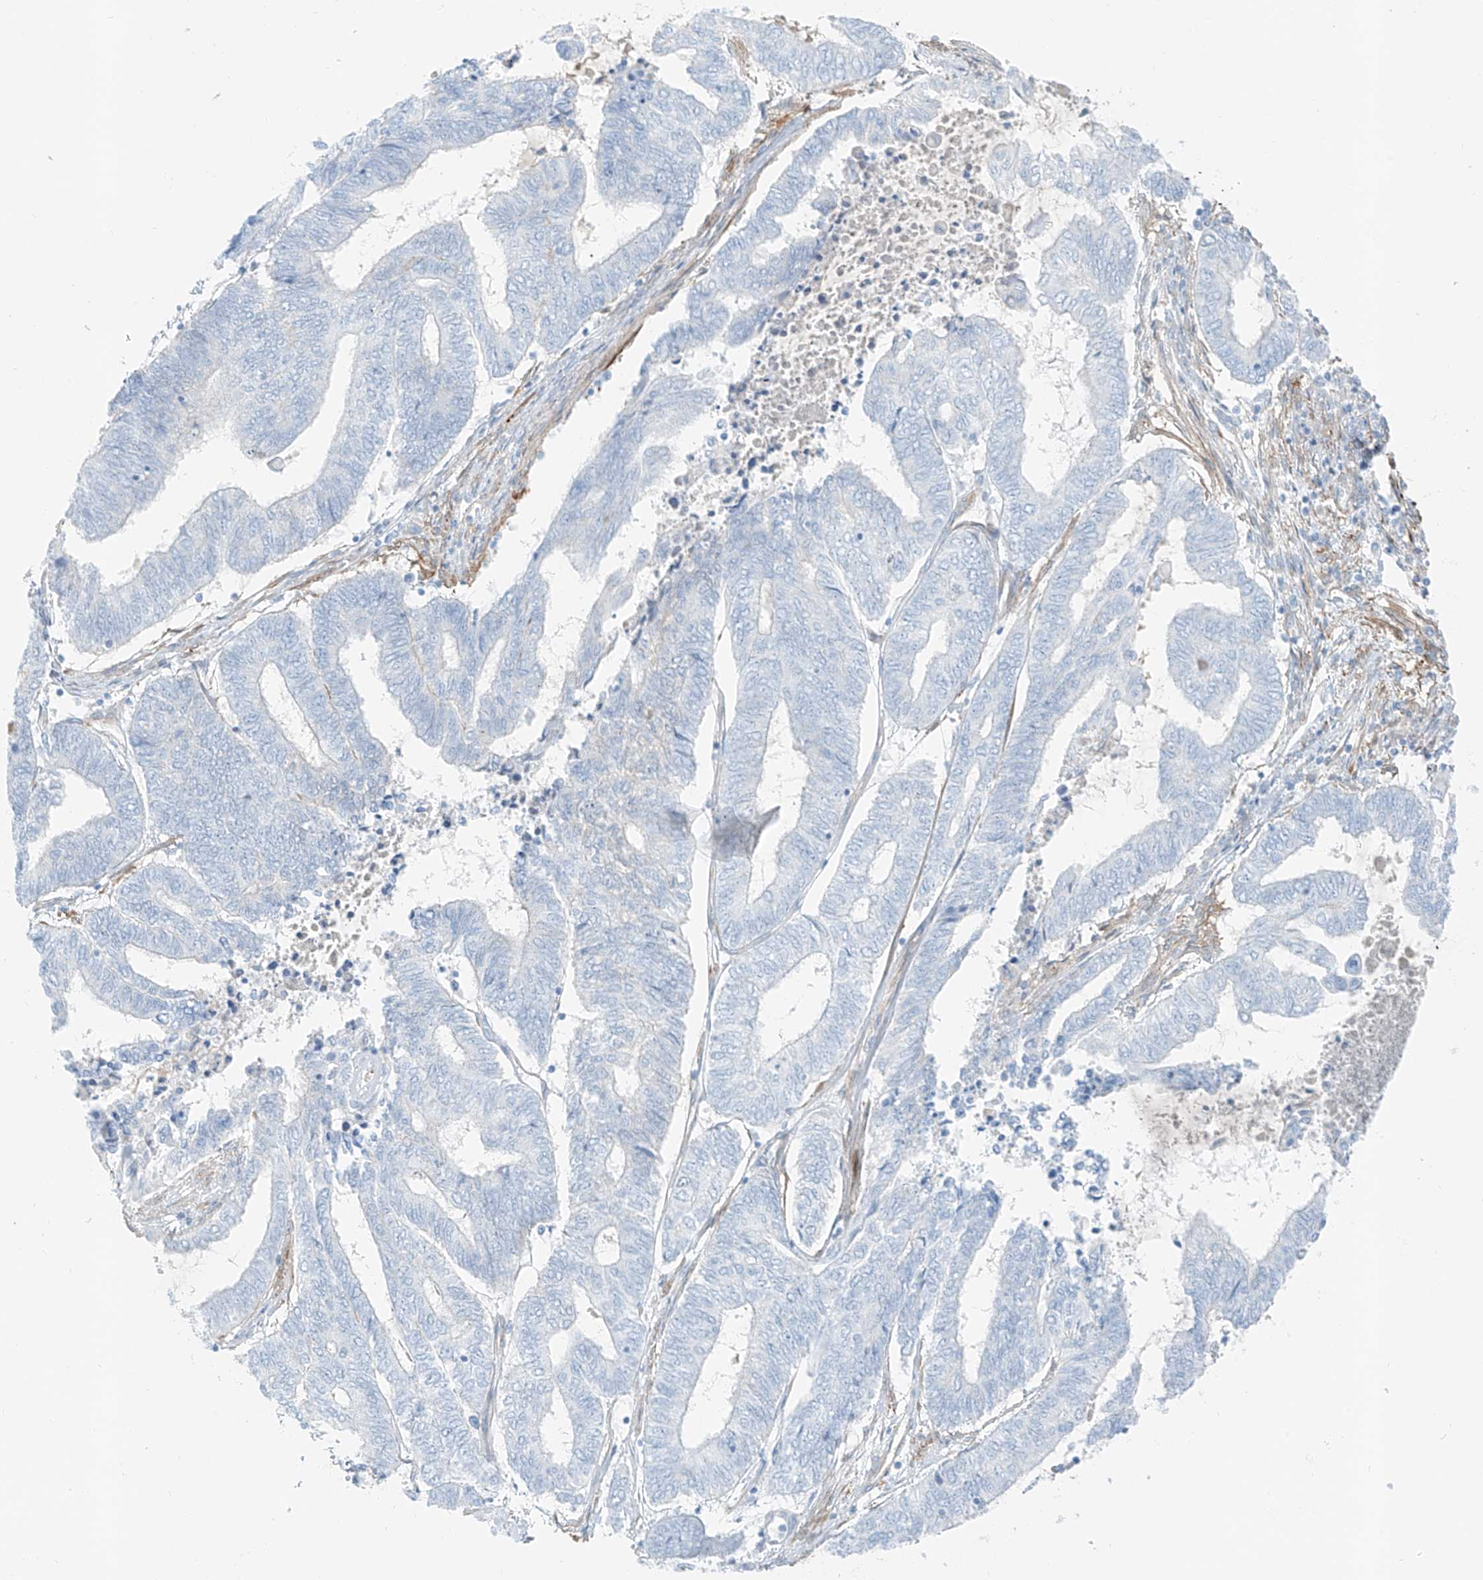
{"staining": {"intensity": "negative", "quantity": "none", "location": "none"}, "tissue": "endometrial cancer", "cell_type": "Tumor cells", "image_type": "cancer", "snomed": [{"axis": "morphology", "description": "Adenocarcinoma, NOS"}, {"axis": "topography", "description": "Uterus"}, {"axis": "topography", "description": "Endometrium"}], "caption": "Immunohistochemistry photomicrograph of endometrial cancer (adenocarcinoma) stained for a protein (brown), which shows no positivity in tumor cells. The staining was performed using DAB to visualize the protein expression in brown, while the nuclei were stained in blue with hematoxylin (Magnification: 20x).", "gene": "SMCP", "patient": {"sex": "female", "age": 70}}